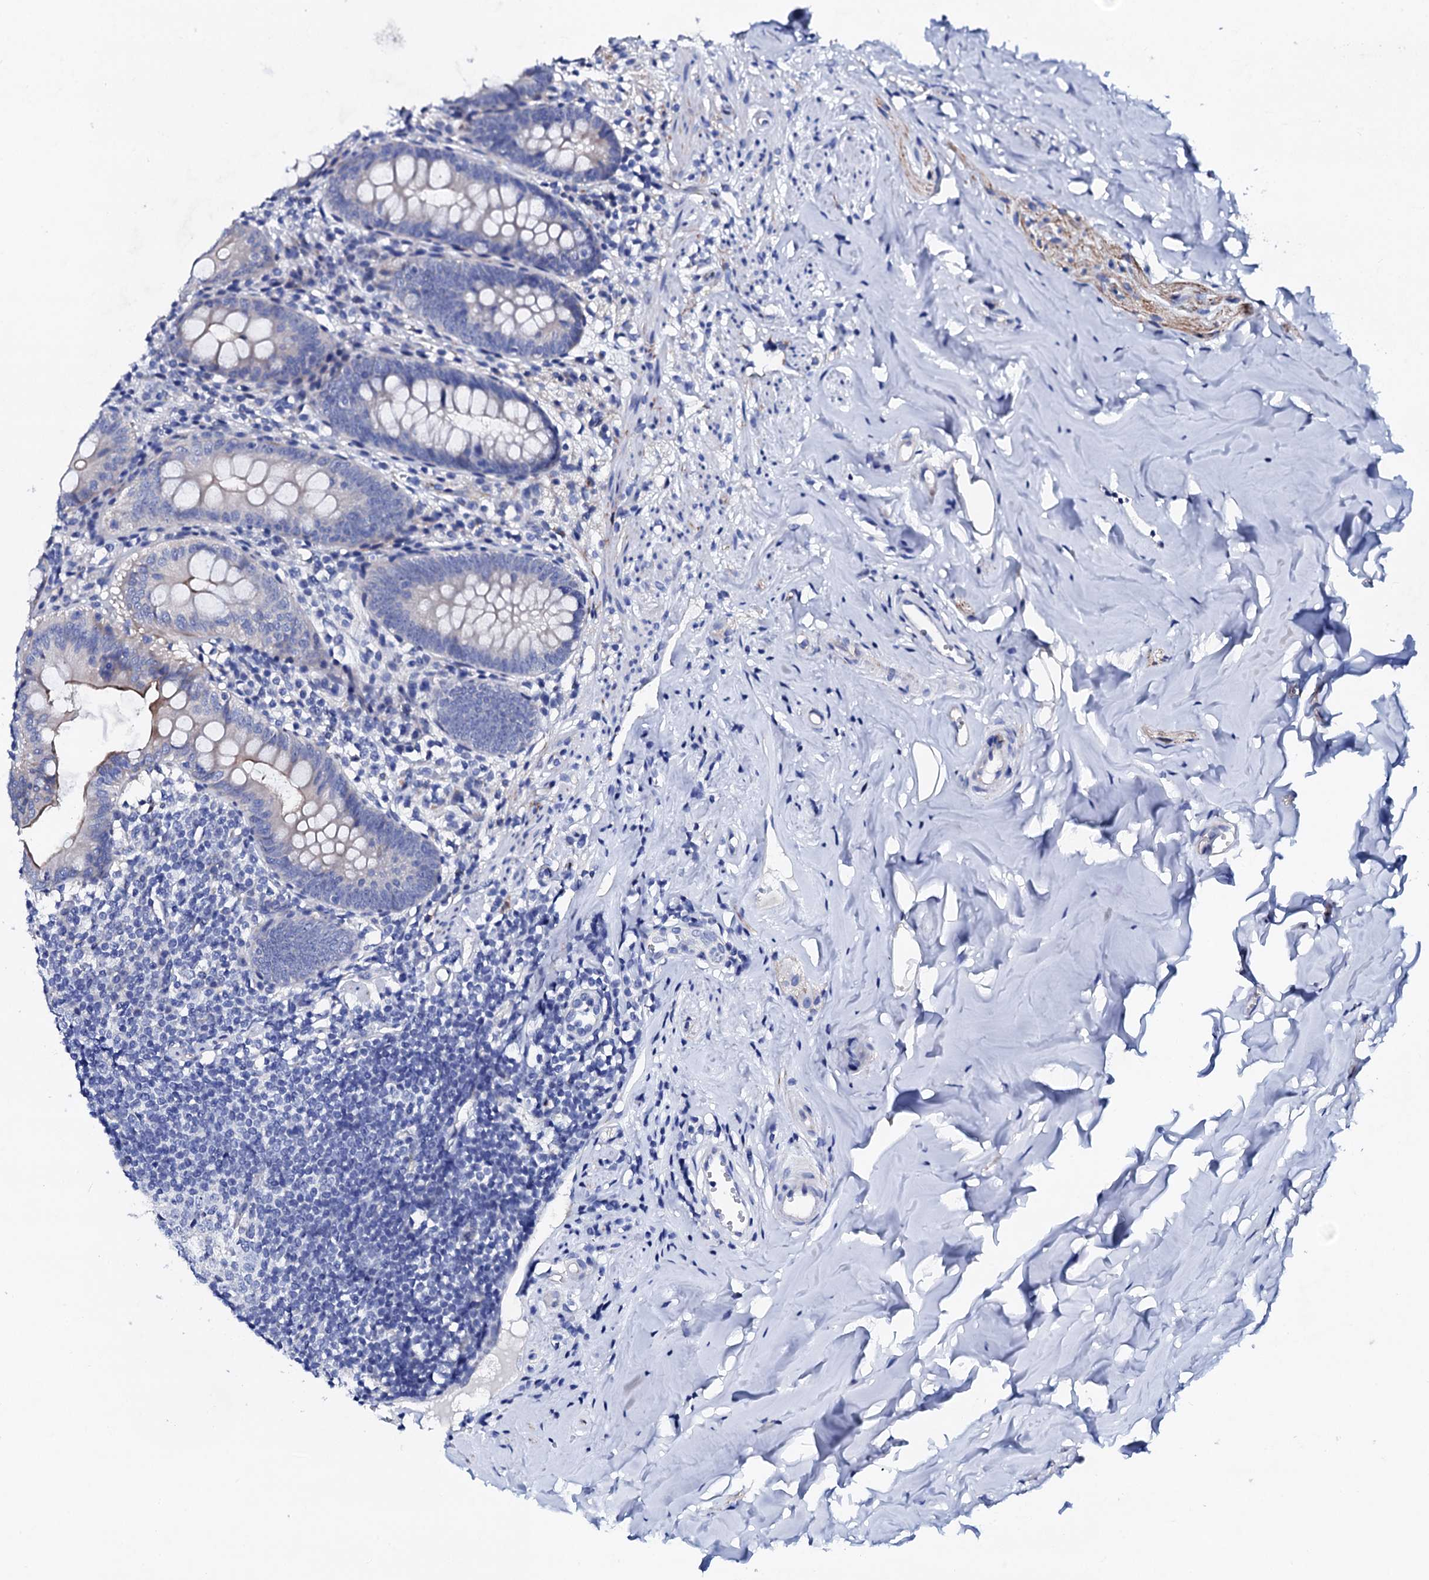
{"staining": {"intensity": "moderate", "quantity": "<25%", "location": "cytoplasmic/membranous"}, "tissue": "appendix", "cell_type": "Glandular cells", "image_type": "normal", "snomed": [{"axis": "morphology", "description": "Normal tissue, NOS"}, {"axis": "topography", "description": "Appendix"}], "caption": "DAB immunohistochemical staining of benign appendix displays moderate cytoplasmic/membranous protein expression in approximately <25% of glandular cells.", "gene": "TRDN", "patient": {"sex": "female", "age": 51}}